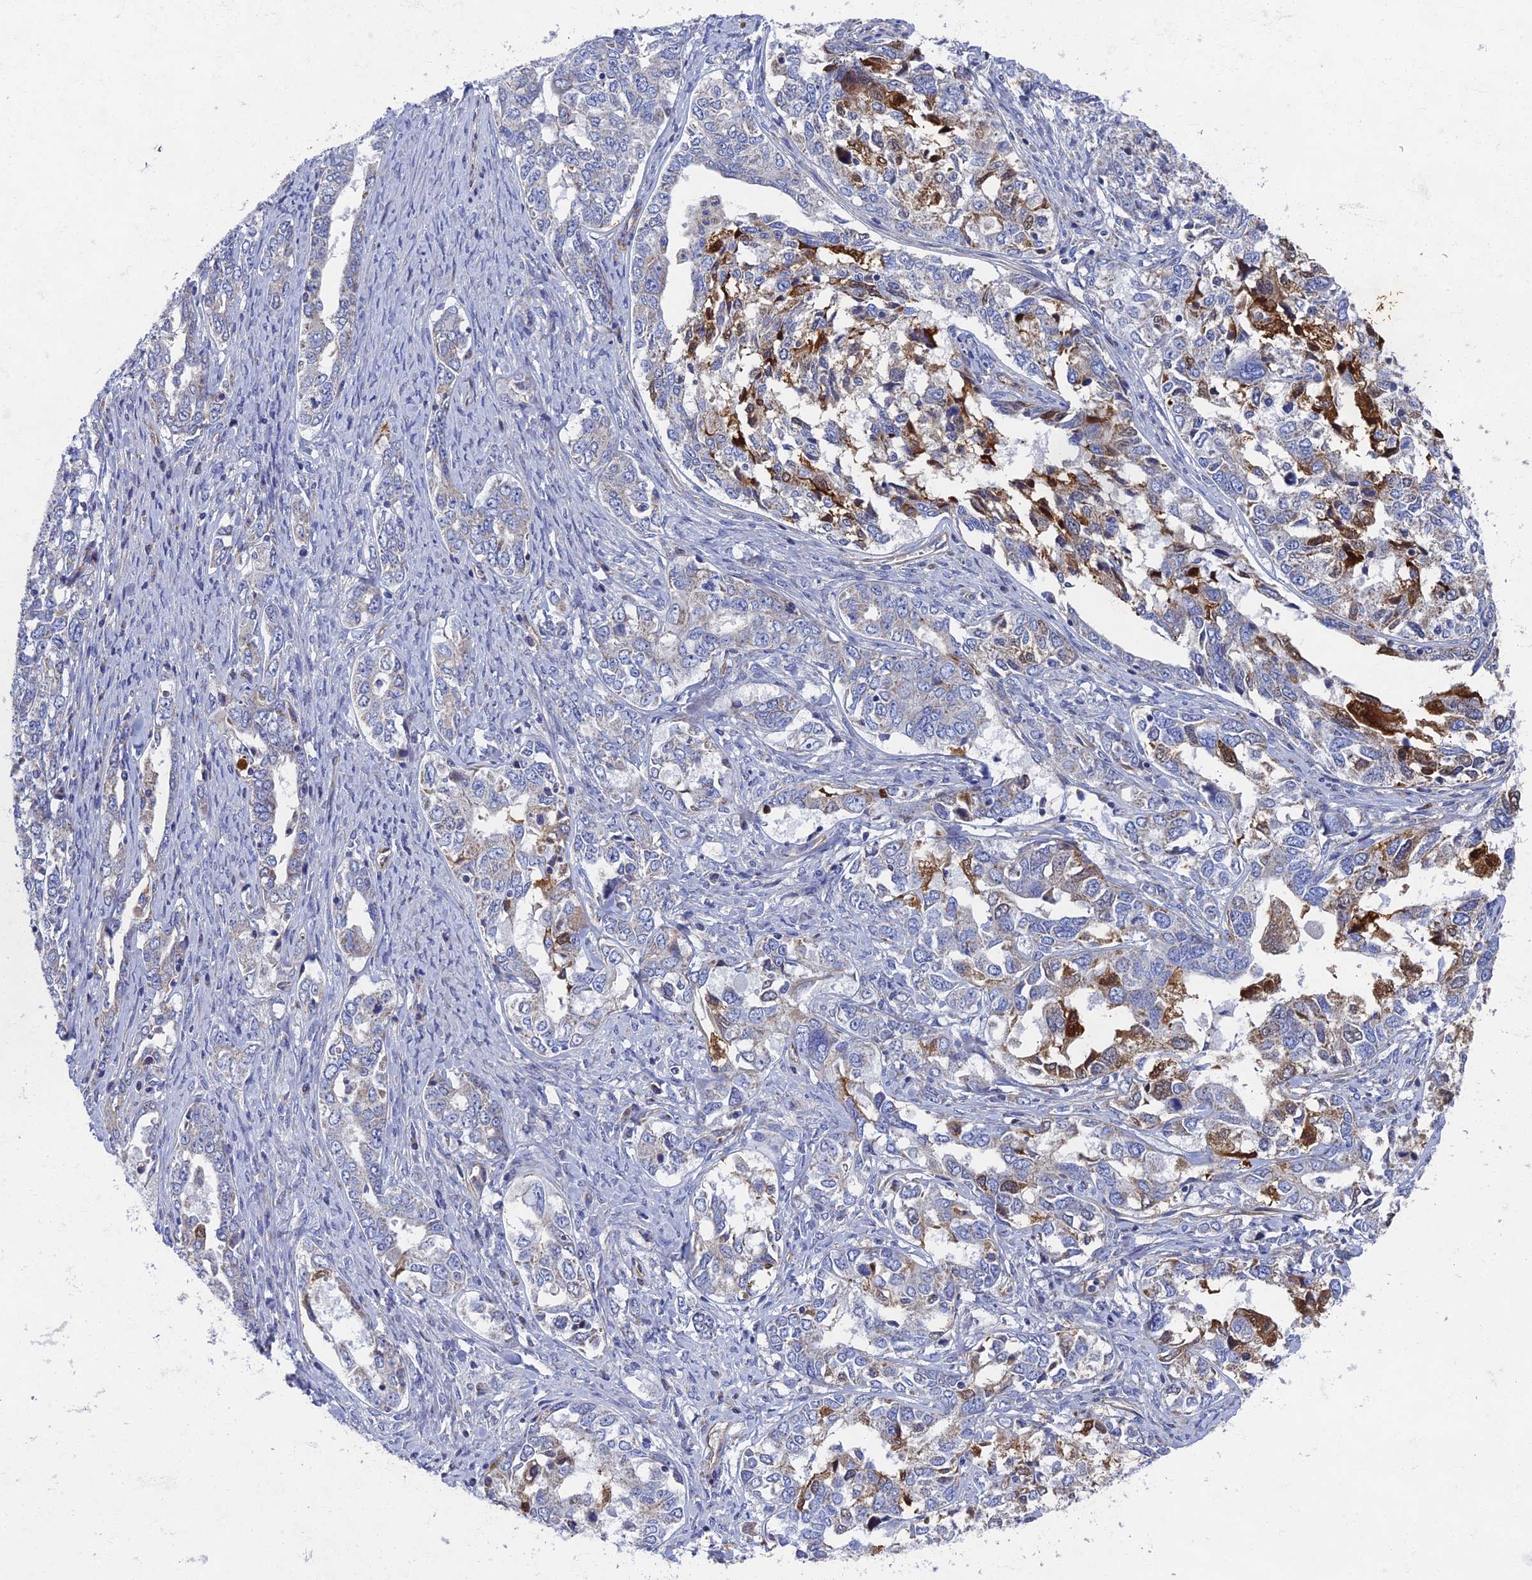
{"staining": {"intensity": "negative", "quantity": "none", "location": "none"}, "tissue": "ovarian cancer", "cell_type": "Tumor cells", "image_type": "cancer", "snomed": [{"axis": "morphology", "description": "Carcinoma, endometroid"}, {"axis": "topography", "description": "Ovary"}], "caption": "IHC of ovarian cancer reveals no expression in tumor cells.", "gene": "RNASEK", "patient": {"sex": "female", "age": 62}}